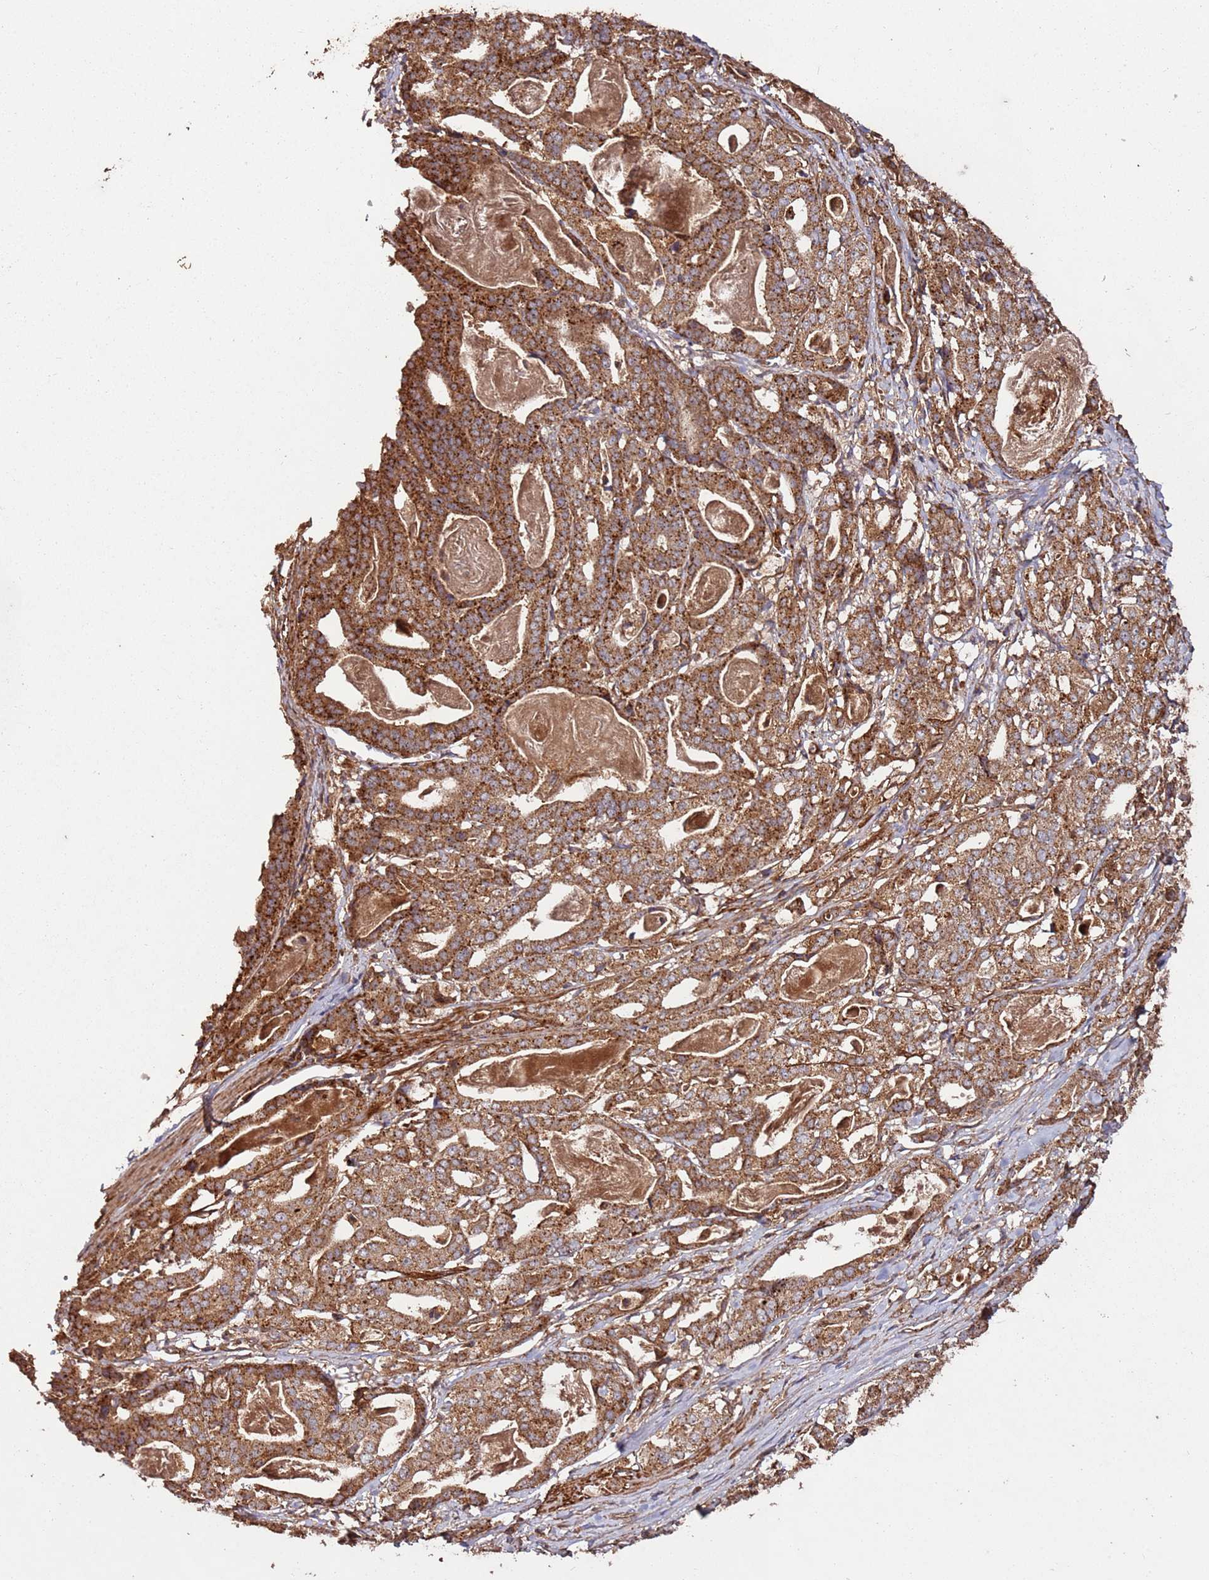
{"staining": {"intensity": "moderate", "quantity": ">75%", "location": "cytoplasmic/membranous"}, "tissue": "stomach cancer", "cell_type": "Tumor cells", "image_type": "cancer", "snomed": [{"axis": "morphology", "description": "Adenocarcinoma, NOS"}, {"axis": "topography", "description": "Stomach"}], "caption": "Adenocarcinoma (stomach) stained with immunohistochemistry exhibits moderate cytoplasmic/membranous positivity in approximately >75% of tumor cells.", "gene": "FAM186A", "patient": {"sex": "male", "age": 48}}